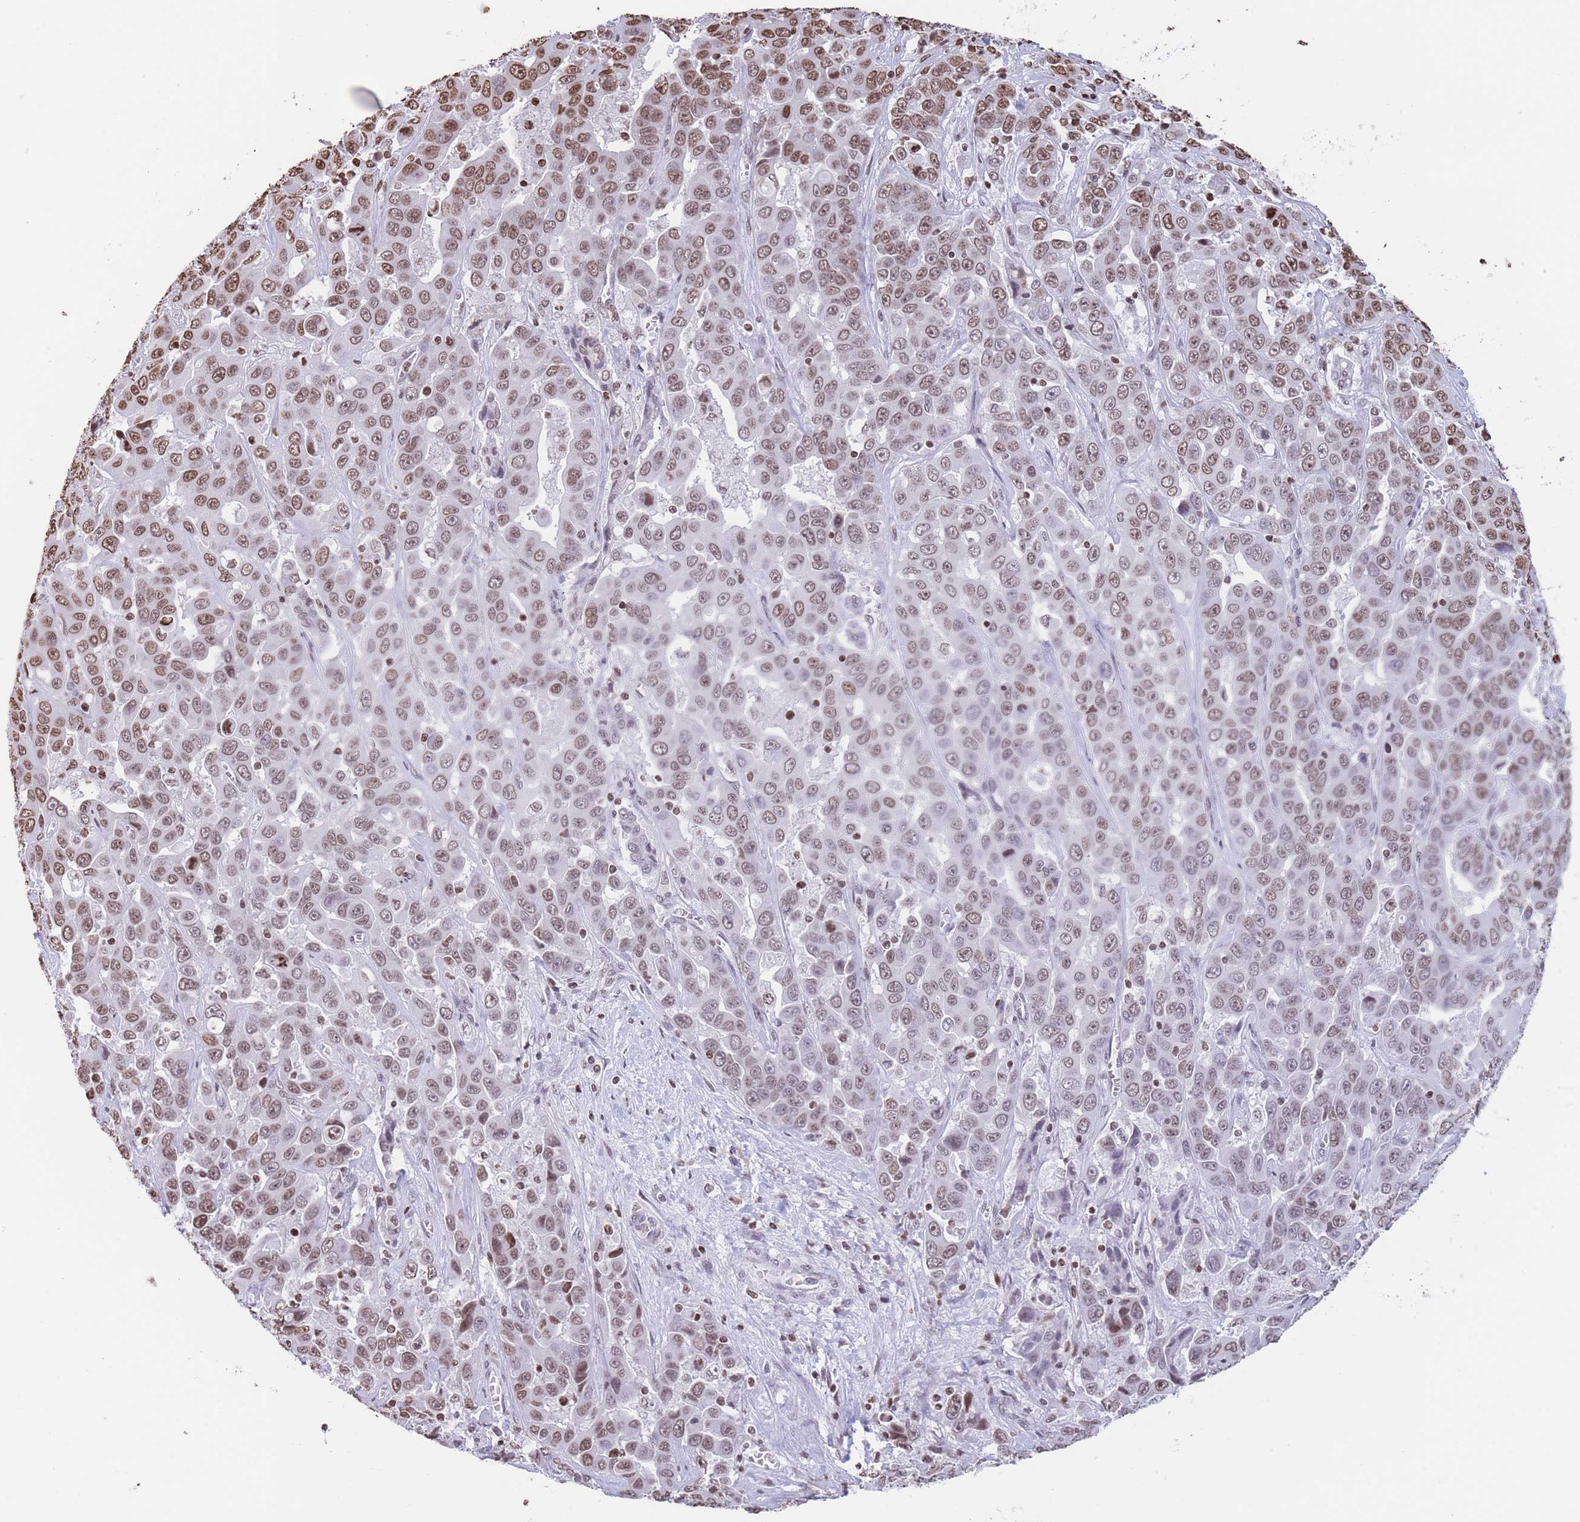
{"staining": {"intensity": "moderate", "quantity": ">75%", "location": "nuclear"}, "tissue": "liver cancer", "cell_type": "Tumor cells", "image_type": "cancer", "snomed": [{"axis": "morphology", "description": "Cholangiocarcinoma"}, {"axis": "topography", "description": "Liver"}], "caption": "High-power microscopy captured an immunohistochemistry (IHC) image of liver cholangiocarcinoma, revealing moderate nuclear expression in approximately >75% of tumor cells.", "gene": "H2BC11", "patient": {"sex": "female", "age": 52}}